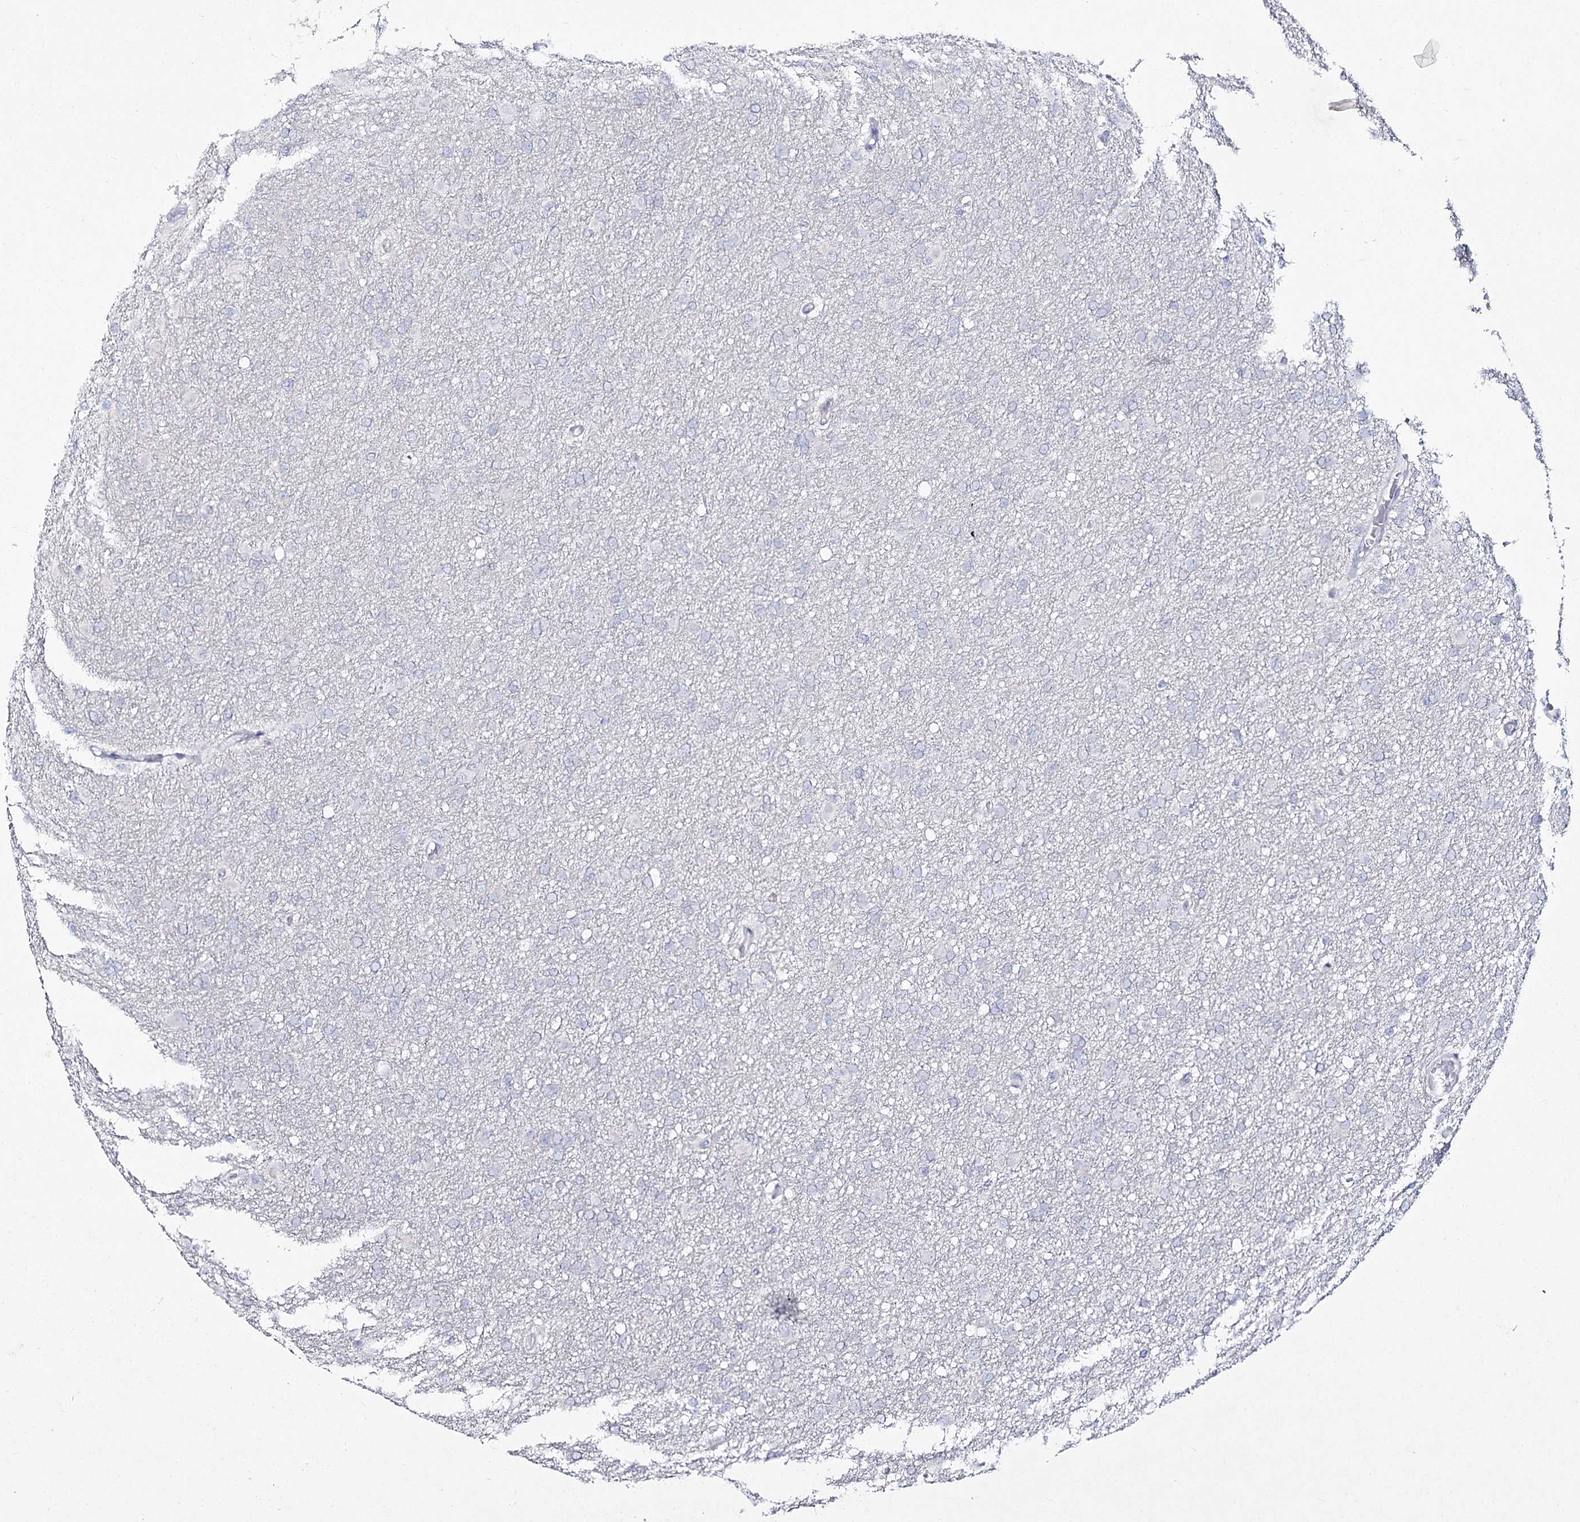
{"staining": {"intensity": "negative", "quantity": "none", "location": "none"}, "tissue": "glioma", "cell_type": "Tumor cells", "image_type": "cancer", "snomed": [{"axis": "morphology", "description": "Glioma, malignant, High grade"}, {"axis": "topography", "description": "Cerebral cortex"}], "caption": "An IHC histopathology image of glioma is shown. There is no staining in tumor cells of glioma. (Brightfield microscopy of DAB immunohistochemistry (IHC) at high magnification).", "gene": "NIPAL4", "patient": {"sex": "female", "age": 36}}